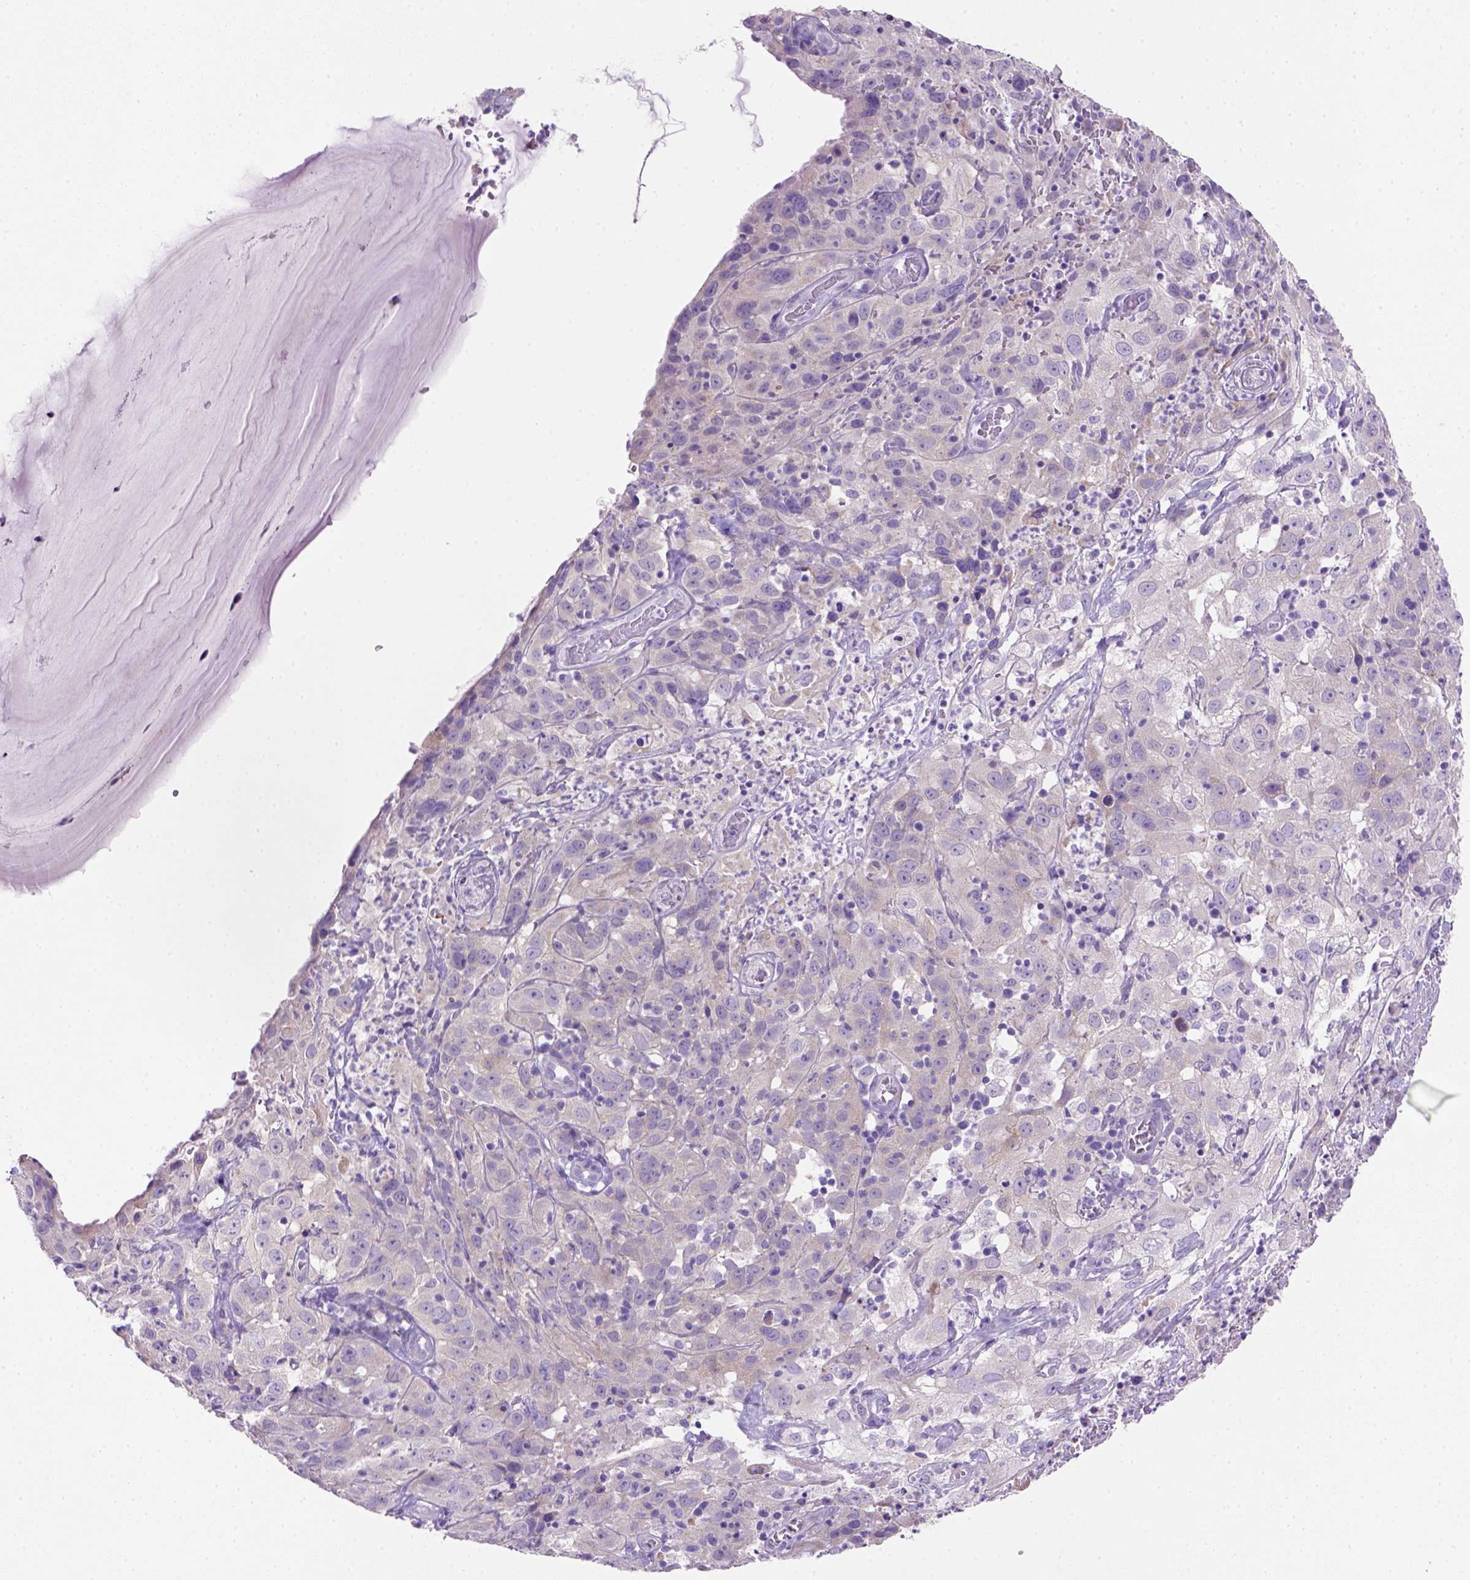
{"staining": {"intensity": "negative", "quantity": "none", "location": "none"}, "tissue": "cervical cancer", "cell_type": "Tumor cells", "image_type": "cancer", "snomed": [{"axis": "morphology", "description": "Squamous cell carcinoma, NOS"}, {"axis": "topography", "description": "Cervix"}], "caption": "Cervical cancer (squamous cell carcinoma) was stained to show a protein in brown. There is no significant expression in tumor cells.", "gene": "SIRPD", "patient": {"sex": "female", "age": 32}}